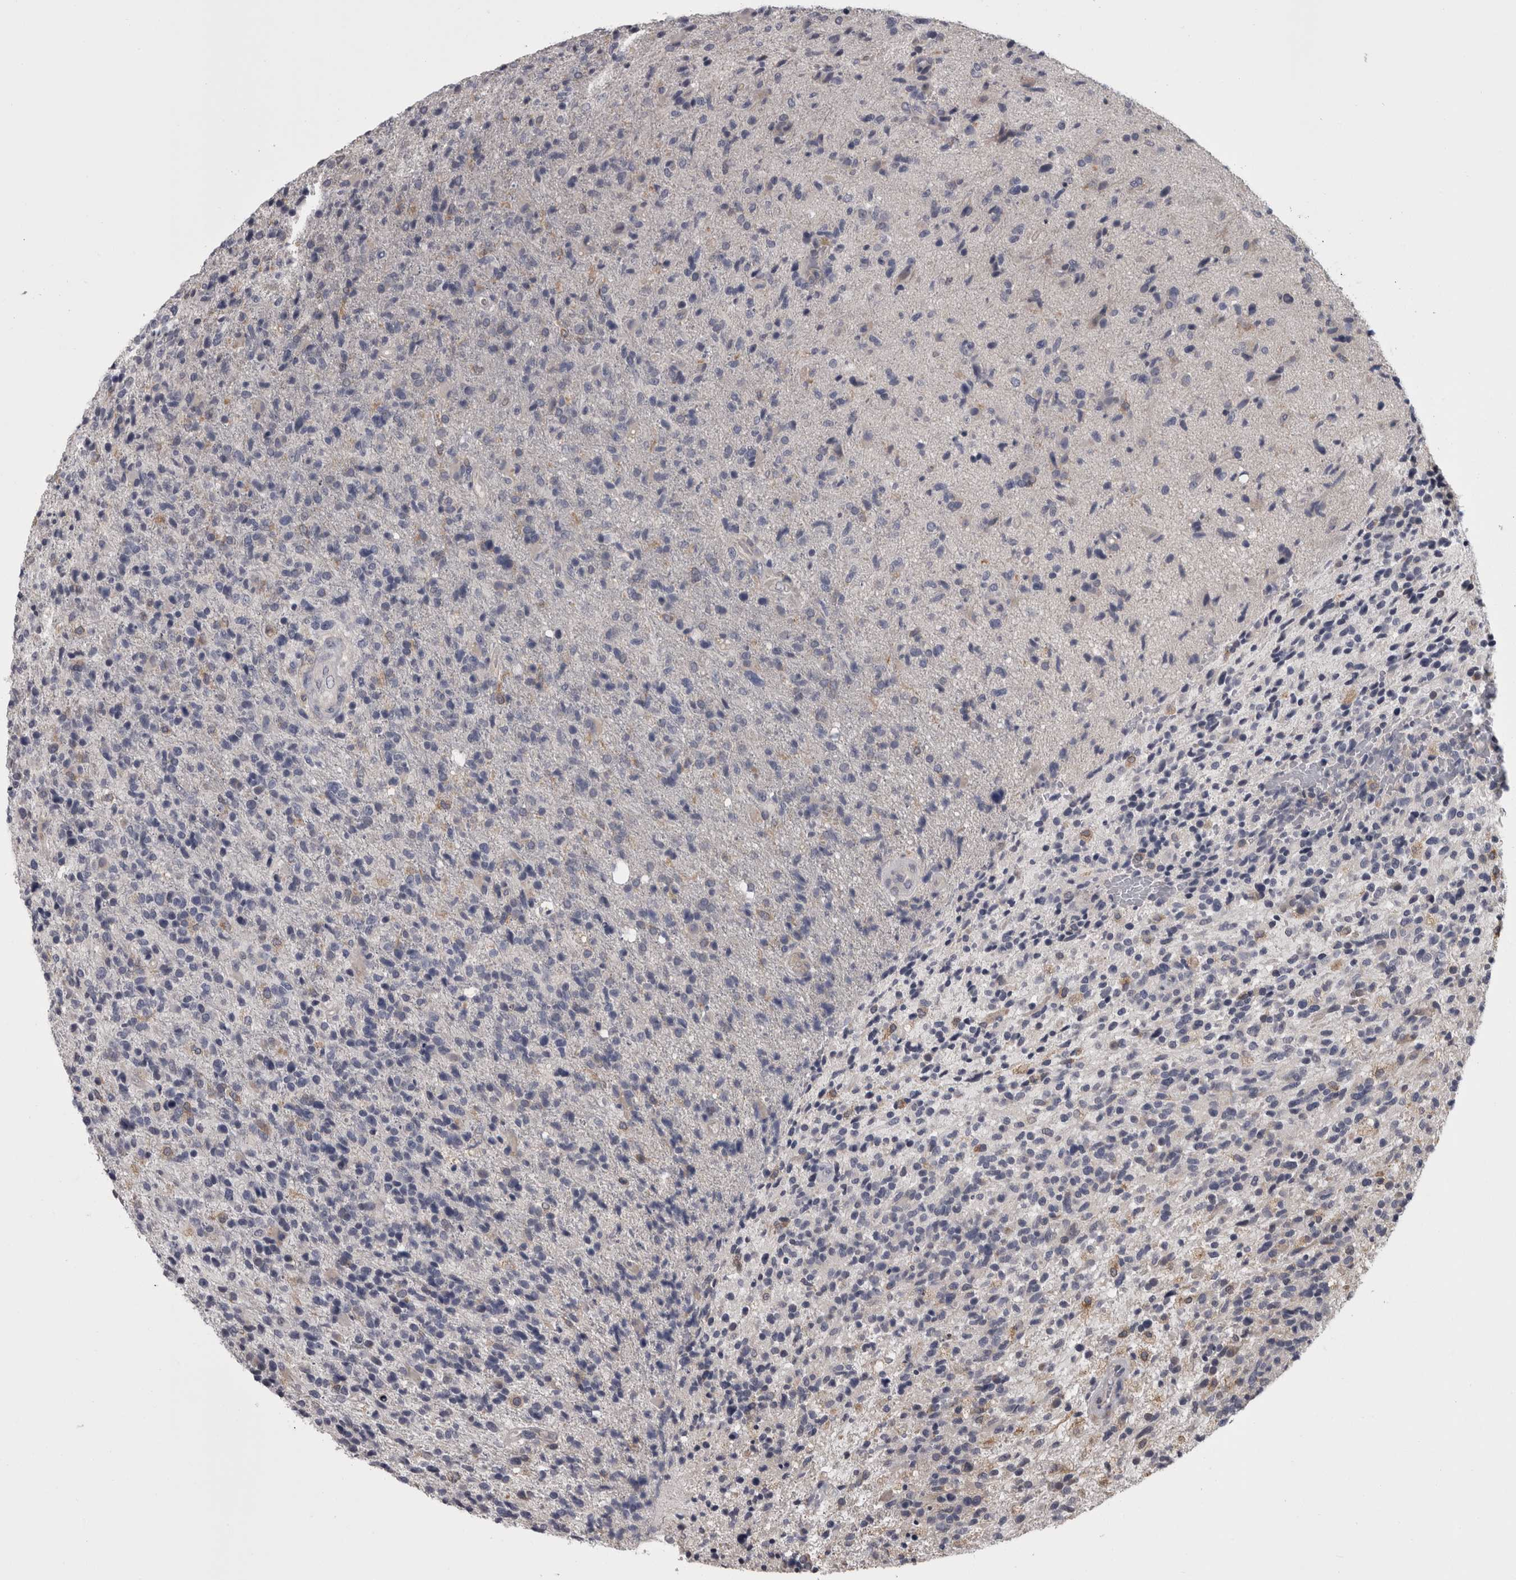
{"staining": {"intensity": "negative", "quantity": "none", "location": "none"}, "tissue": "glioma", "cell_type": "Tumor cells", "image_type": "cancer", "snomed": [{"axis": "morphology", "description": "Glioma, malignant, High grade"}, {"axis": "topography", "description": "Brain"}], "caption": "The image shows no staining of tumor cells in malignant high-grade glioma. The staining is performed using DAB (3,3'-diaminobenzidine) brown chromogen with nuclei counter-stained in using hematoxylin.", "gene": "APRT", "patient": {"sex": "male", "age": 72}}